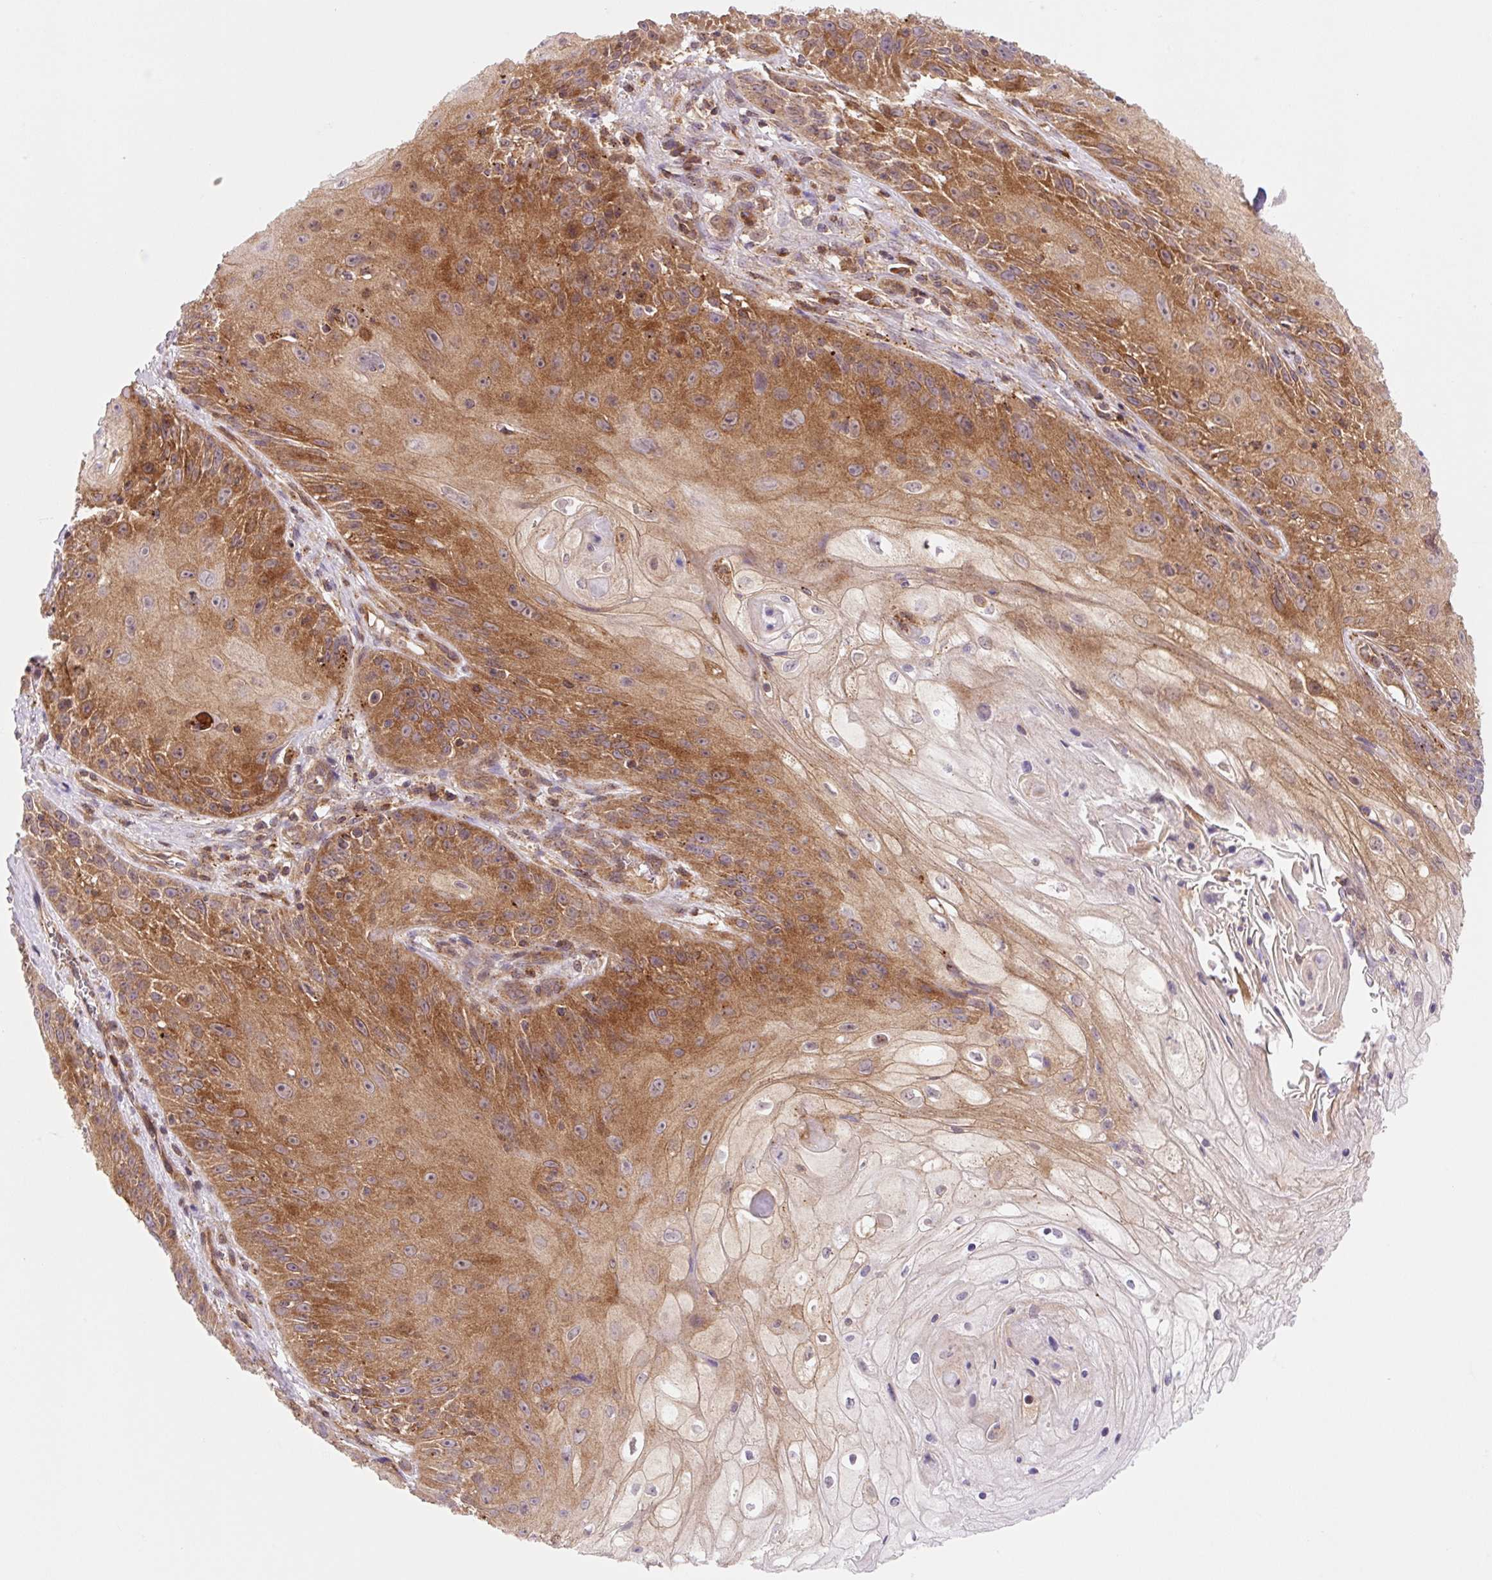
{"staining": {"intensity": "moderate", "quantity": ">75%", "location": "cytoplasmic/membranous"}, "tissue": "skin cancer", "cell_type": "Tumor cells", "image_type": "cancer", "snomed": [{"axis": "morphology", "description": "Squamous cell carcinoma, NOS"}, {"axis": "topography", "description": "Skin"}, {"axis": "topography", "description": "Vulva"}], "caption": "Skin cancer stained with DAB (3,3'-diaminobenzidine) immunohistochemistry (IHC) reveals medium levels of moderate cytoplasmic/membranous staining in approximately >75% of tumor cells. (Stains: DAB in brown, nuclei in blue, Microscopy: brightfield microscopy at high magnification).", "gene": "VPS4A", "patient": {"sex": "female", "age": 76}}